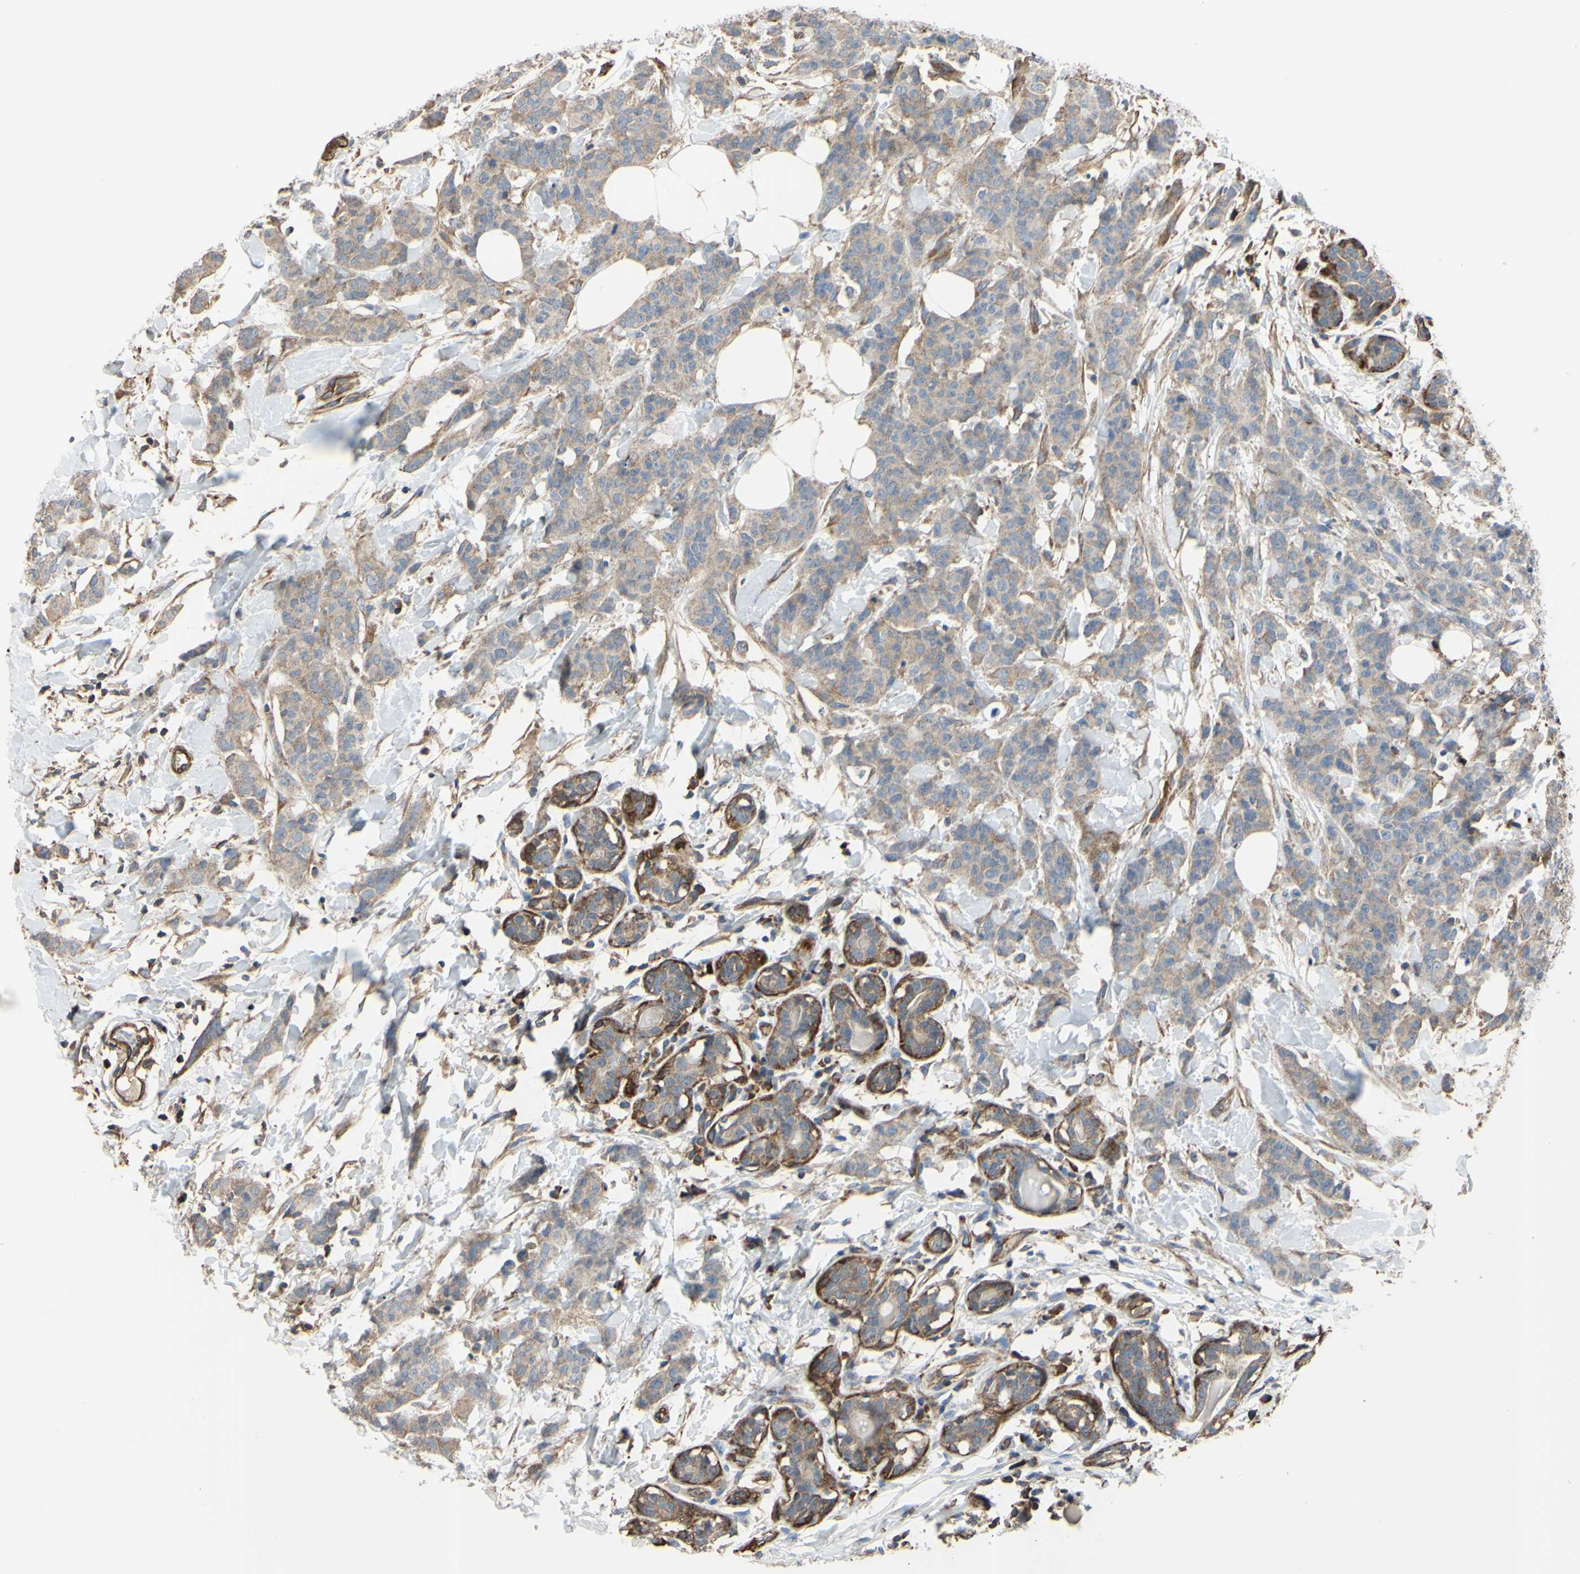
{"staining": {"intensity": "weak", "quantity": ">75%", "location": "cytoplasmic/membranous"}, "tissue": "breast cancer", "cell_type": "Tumor cells", "image_type": "cancer", "snomed": [{"axis": "morphology", "description": "Normal tissue, NOS"}, {"axis": "morphology", "description": "Duct carcinoma"}, {"axis": "topography", "description": "Breast"}], "caption": "Immunohistochemical staining of breast invasive ductal carcinoma shows weak cytoplasmic/membranous protein positivity in about >75% of tumor cells.", "gene": "BECN1", "patient": {"sex": "female", "age": 40}}